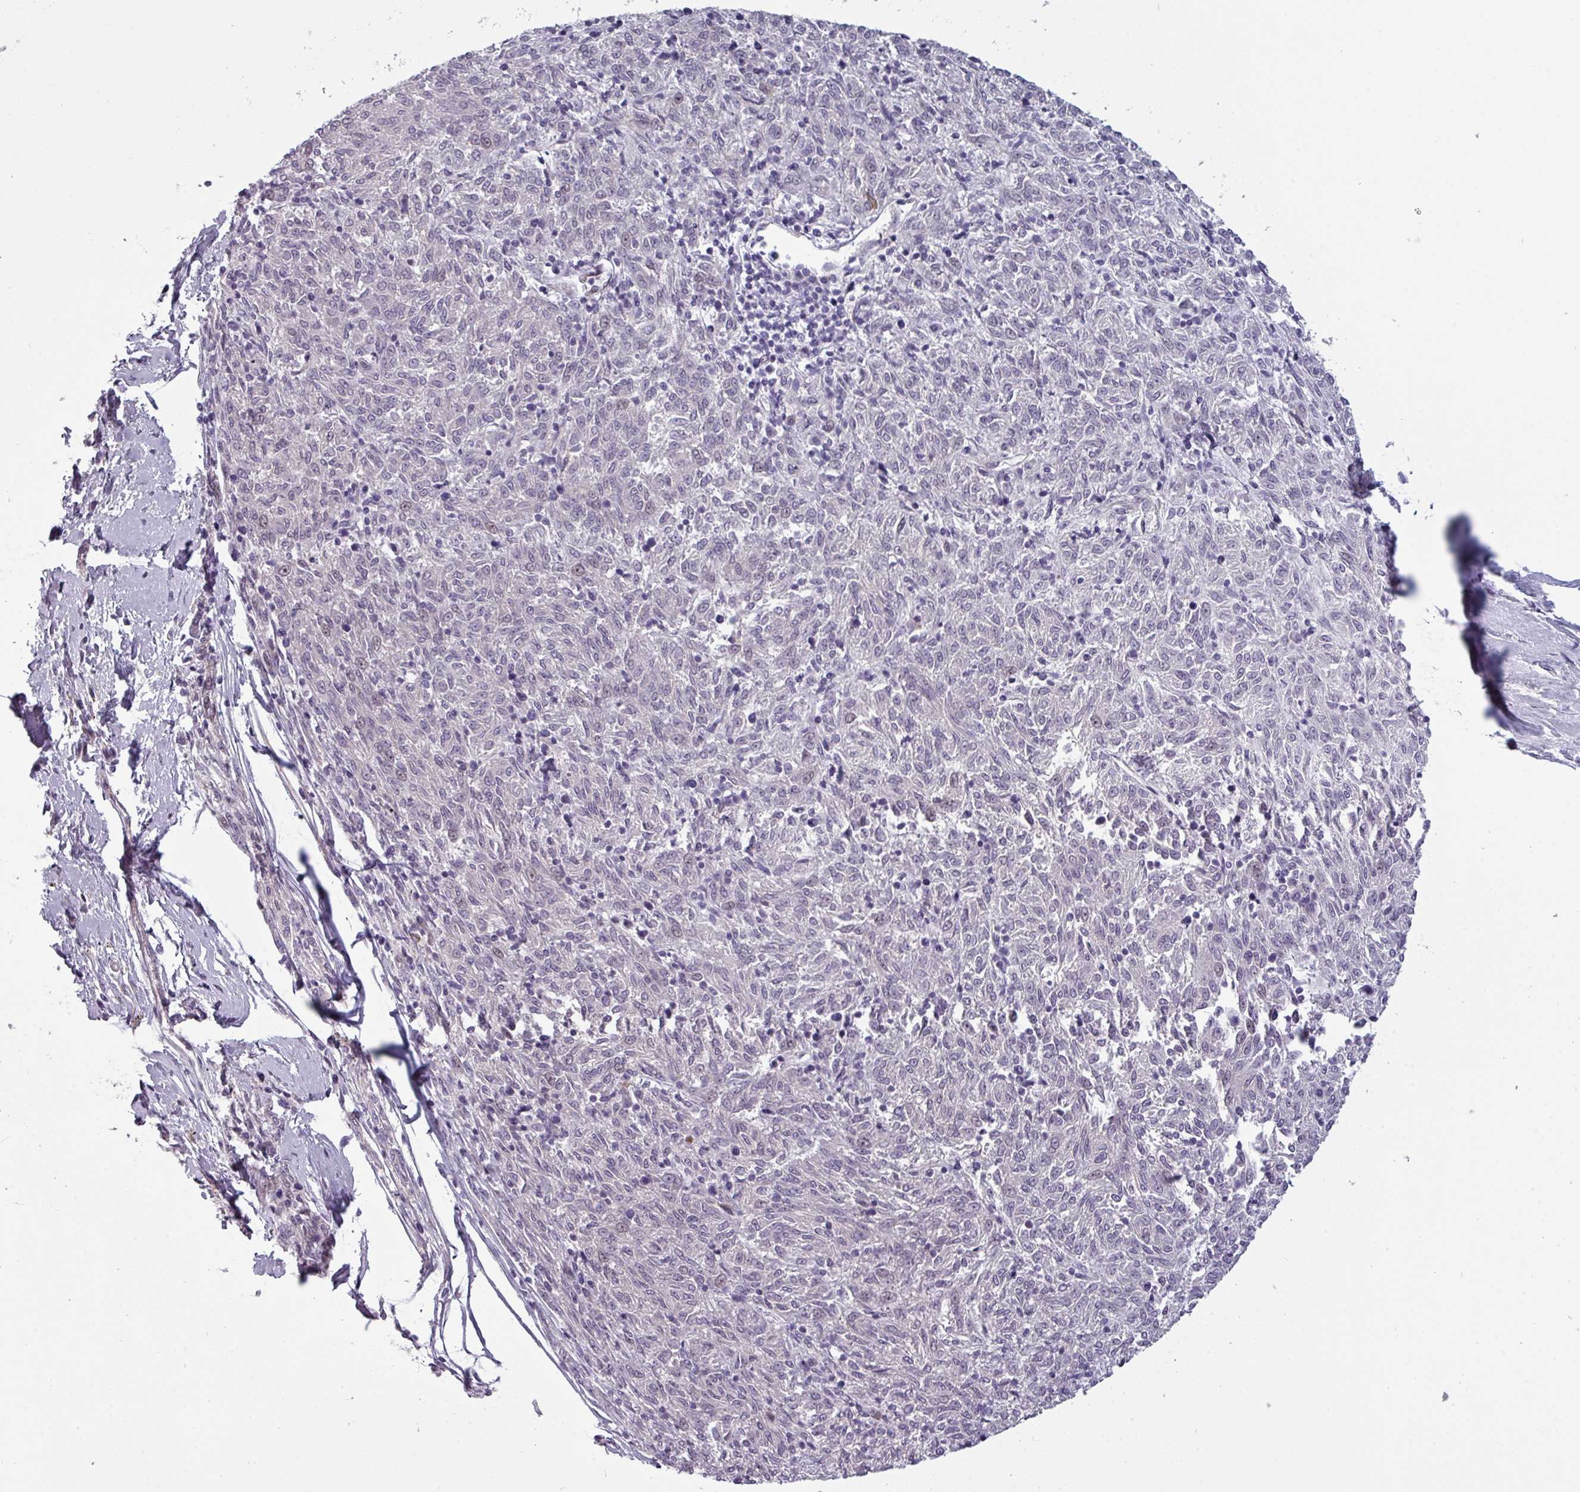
{"staining": {"intensity": "negative", "quantity": "none", "location": "none"}, "tissue": "melanoma", "cell_type": "Tumor cells", "image_type": "cancer", "snomed": [{"axis": "morphology", "description": "Malignant melanoma, NOS"}, {"axis": "topography", "description": "Skin"}], "caption": "High magnification brightfield microscopy of melanoma stained with DAB (brown) and counterstained with hematoxylin (blue): tumor cells show no significant staining.", "gene": "PRAMEF12", "patient": {"sex": "female", "age": 72}}